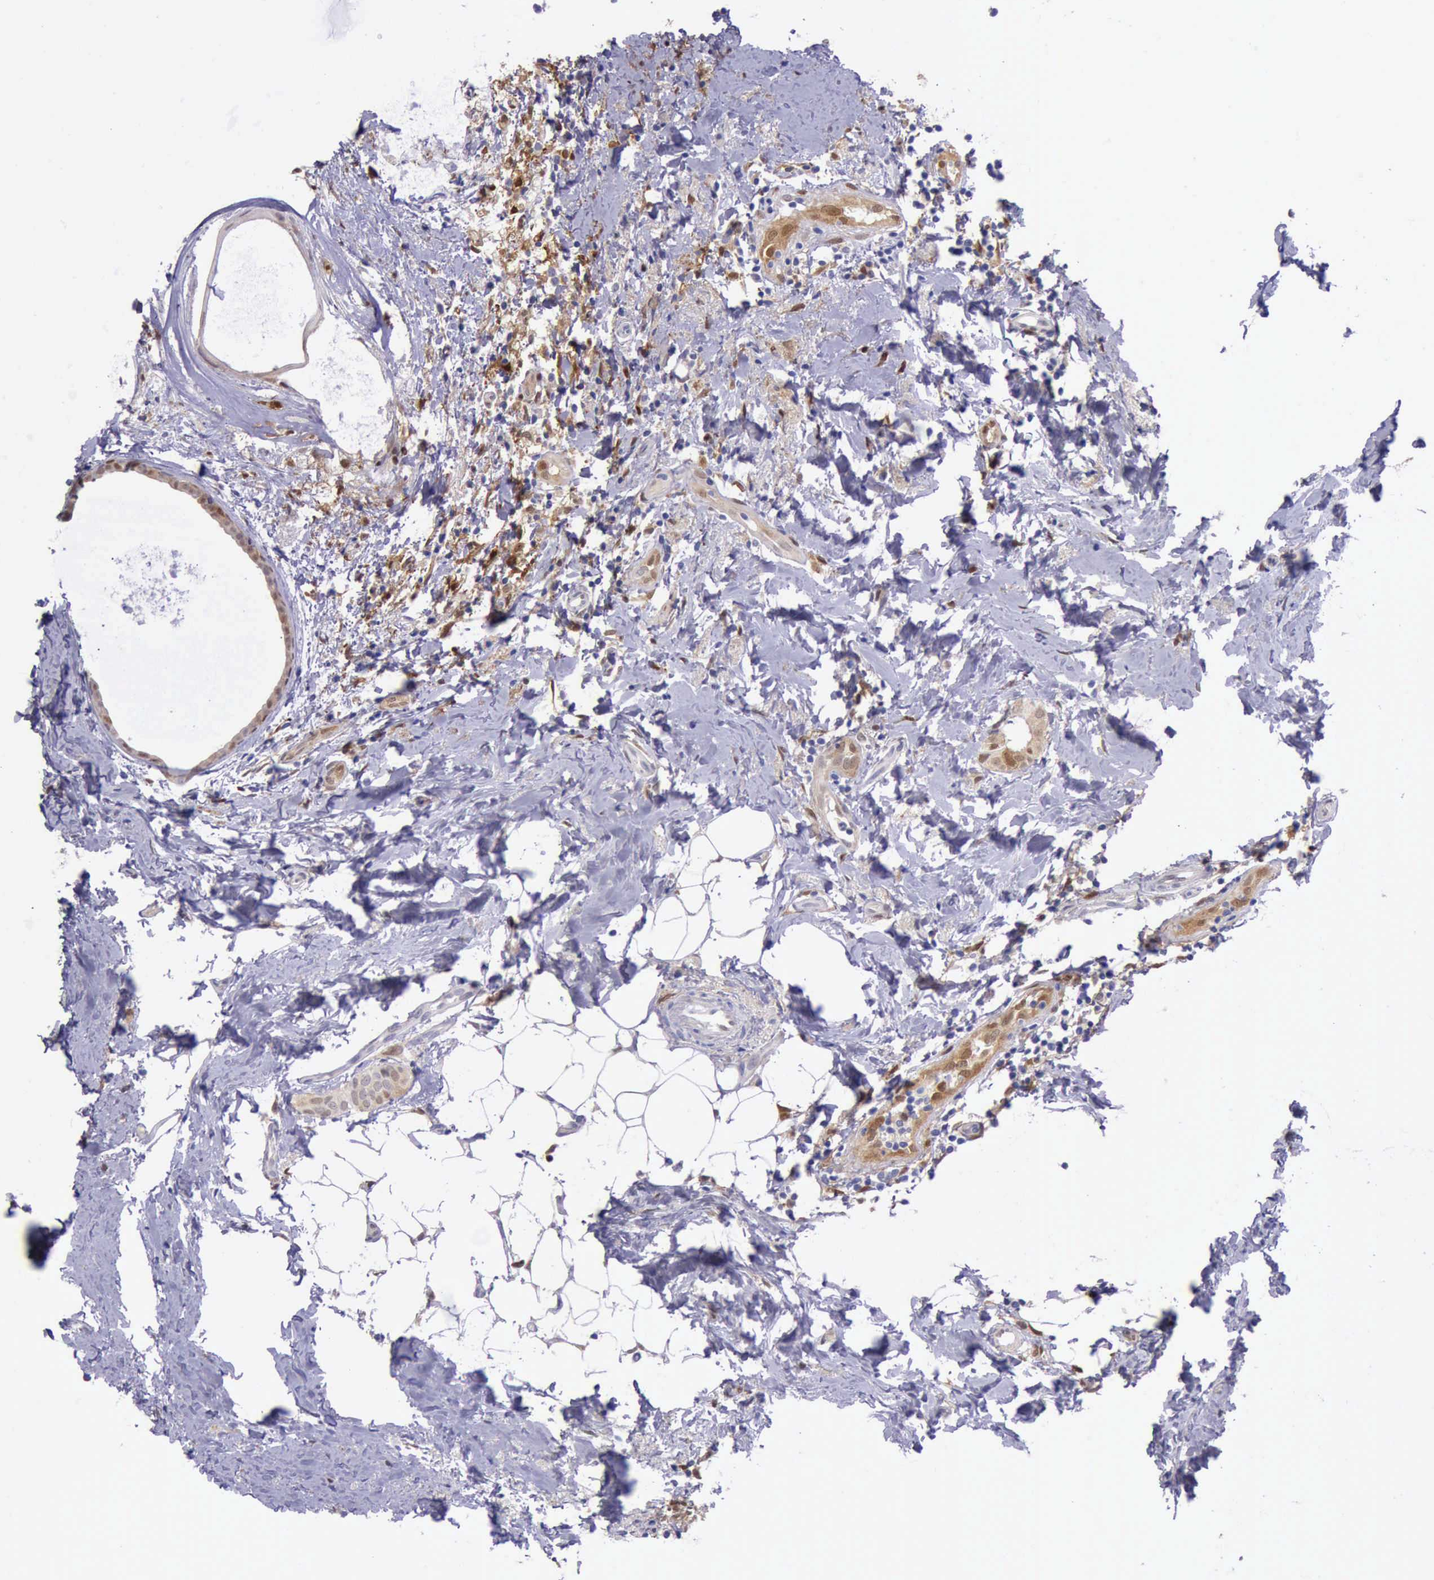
{"staining": {"intensity": "weak", "quantity": "<25%", "location": "cytoplasmic/membranous,nuclear"}, "tissue": "breast cancer", "cell_type": "Tumor cells", "image_type": "cancer", "snomed": [{"axis": "morphology", "description": "Duct carcinoma"}, {"axis": "topography", "description": "Breast"}], "caption": "Micrograph shows no protein positivity in tumor cells of infiltrating ductal carcinoma (breast) tissue.", "gene": "TYMP", "patient": {"sex": "female", "age": 54}}